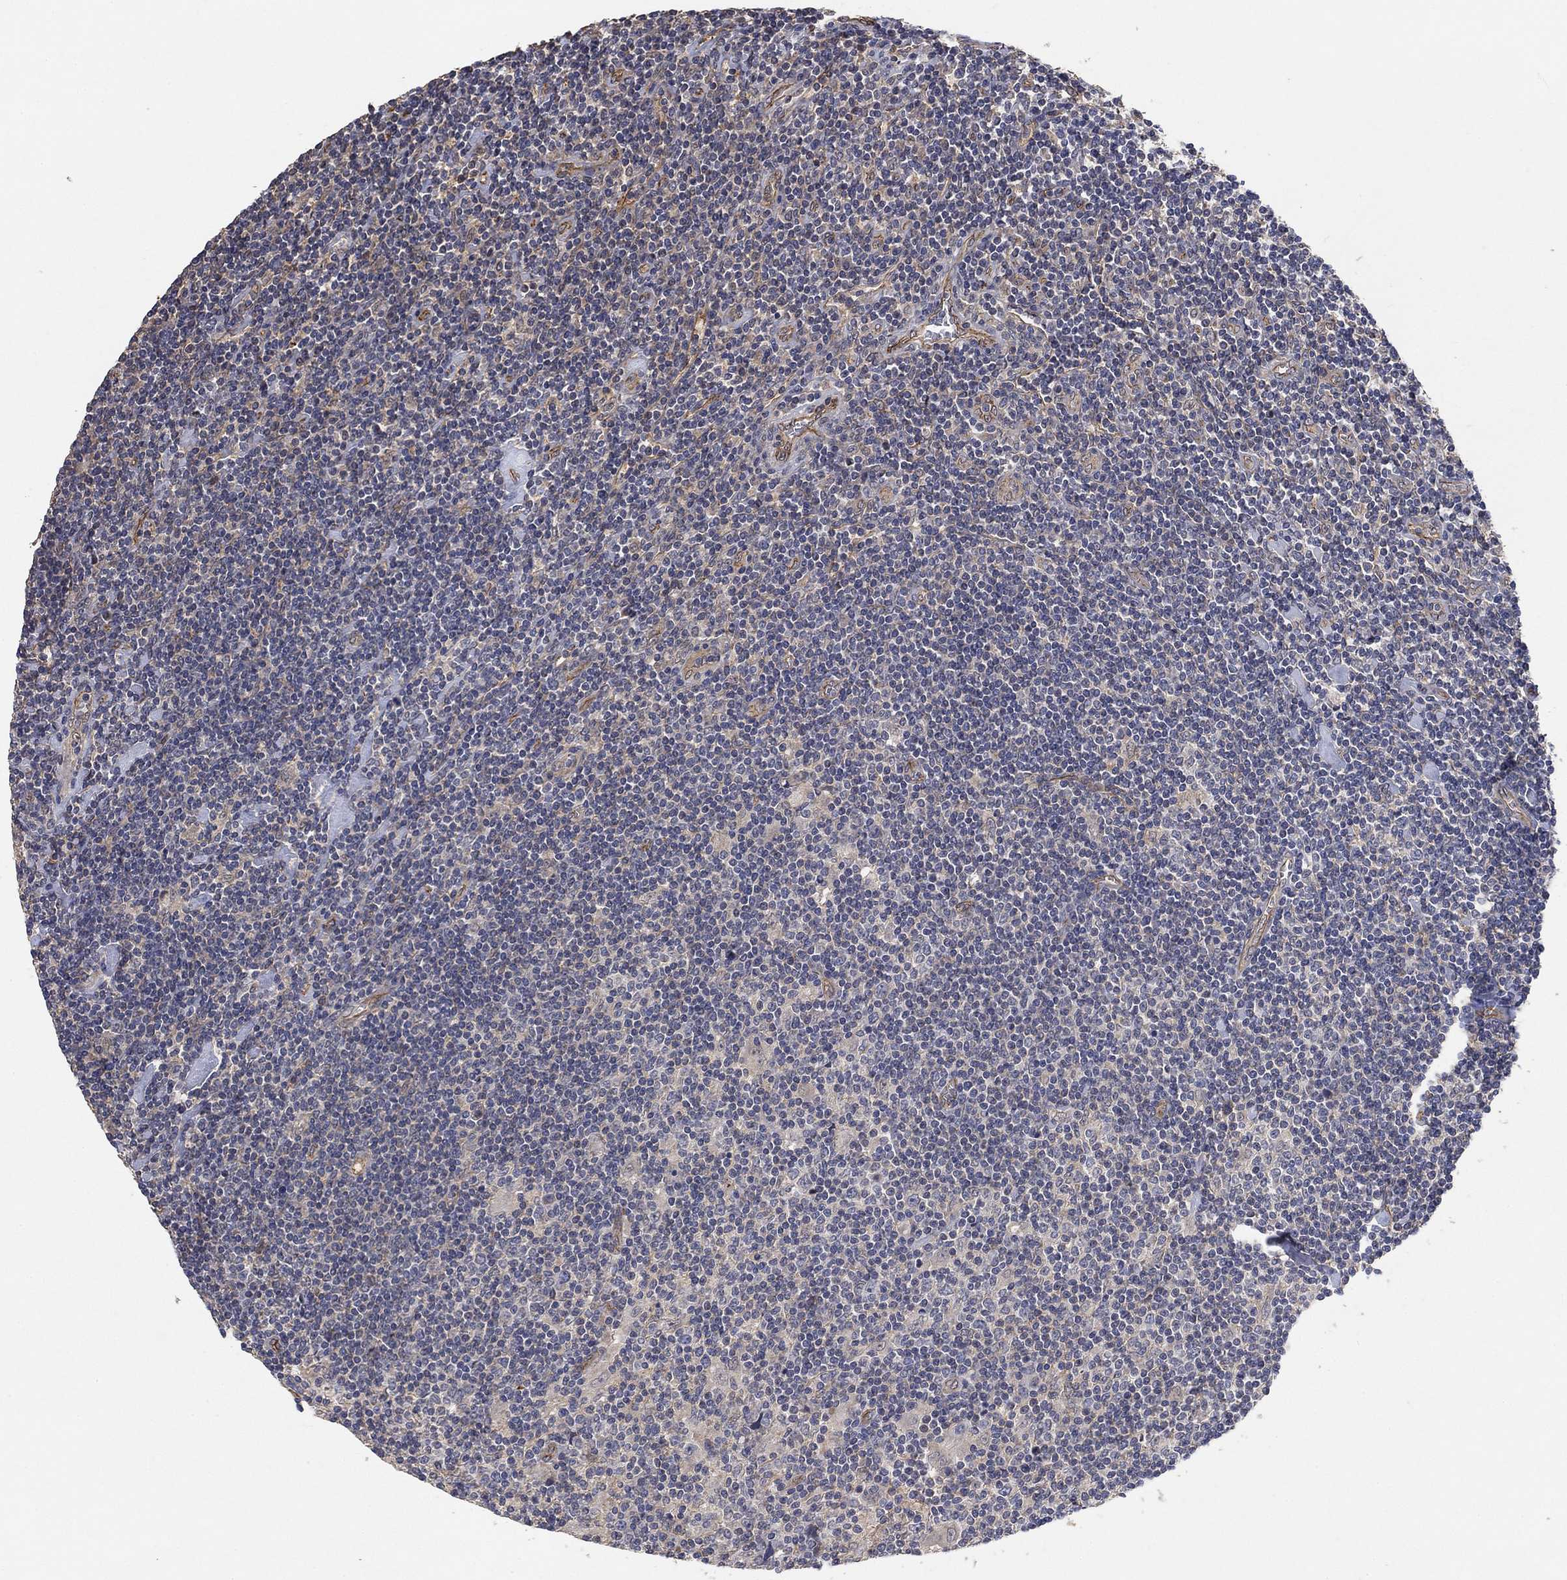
{"staining": {"intensity": "negative", "quantity": "none", "location": "none"}, "tissue": "lymphoma", "cell_type": "Tumor cells", "image_type": "cancer", "snomed": [{"axis": "morphology", "description": "Hodgkin's disease, NOS"}, {"axis": "topography", "description": "Lymph node"}], "caption": "The image reveals no significant staining in tumor cells of Hodgkin's disease.", "gene": "MCUR1", "patient": {"sex": "male", "age": 40}}